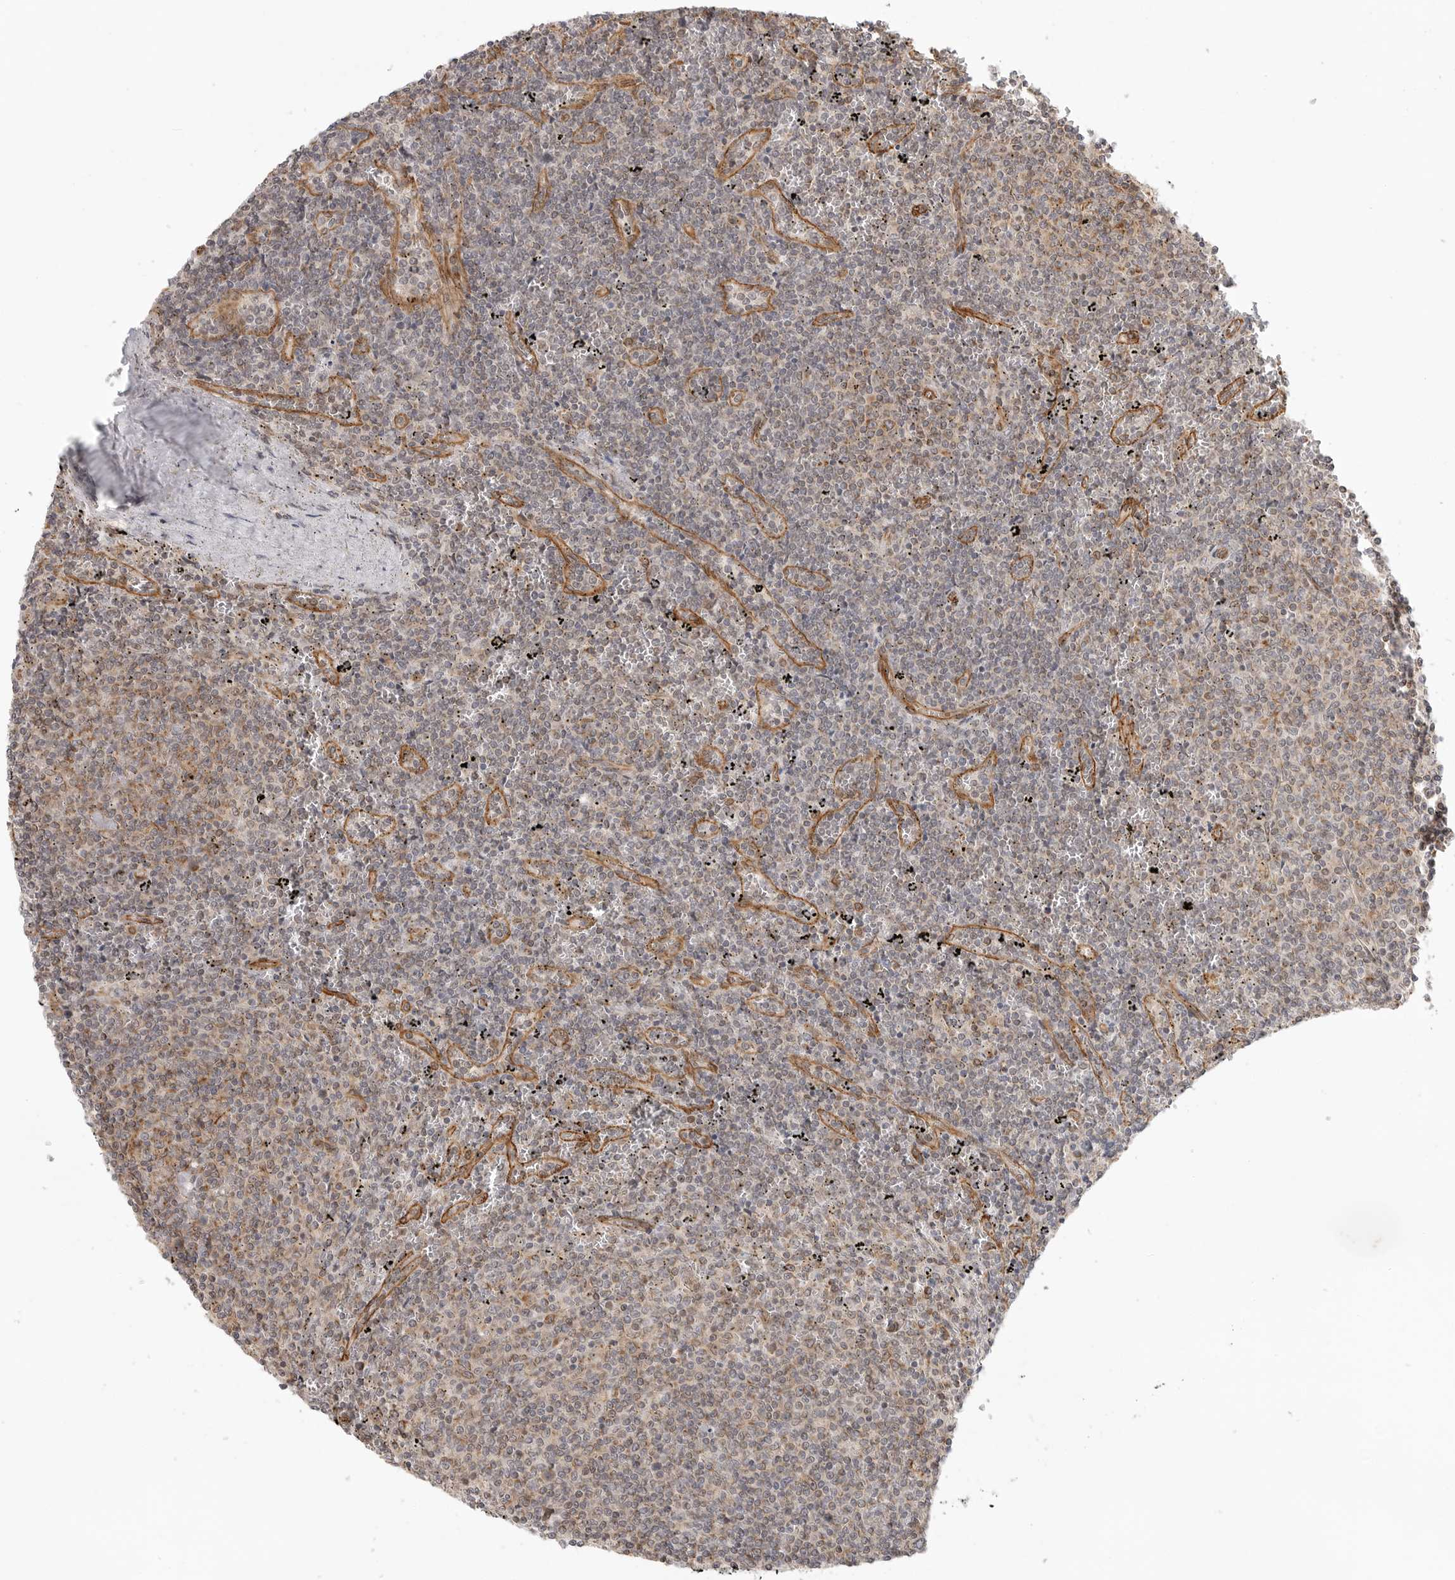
{"staining": {"intensity": "weak", "quantity": "<25%", "location": "nuclear"}, "tissue": "lymphoma", "cell_type": "Tumor cells", "image_type": "cancer", "snomed": [{"axis": "morphology", "description": "Malignant lymphoma, non-Hodgkin's type, Low grade"}, {"axis": "topography", "description": "Spleen"}], "caption": "Photomicrograph shows no protein positivity in tumor cells of lymphoma tissue.", "gene": "ATOH7", "patient": {"sex": "female", "age": 50}}